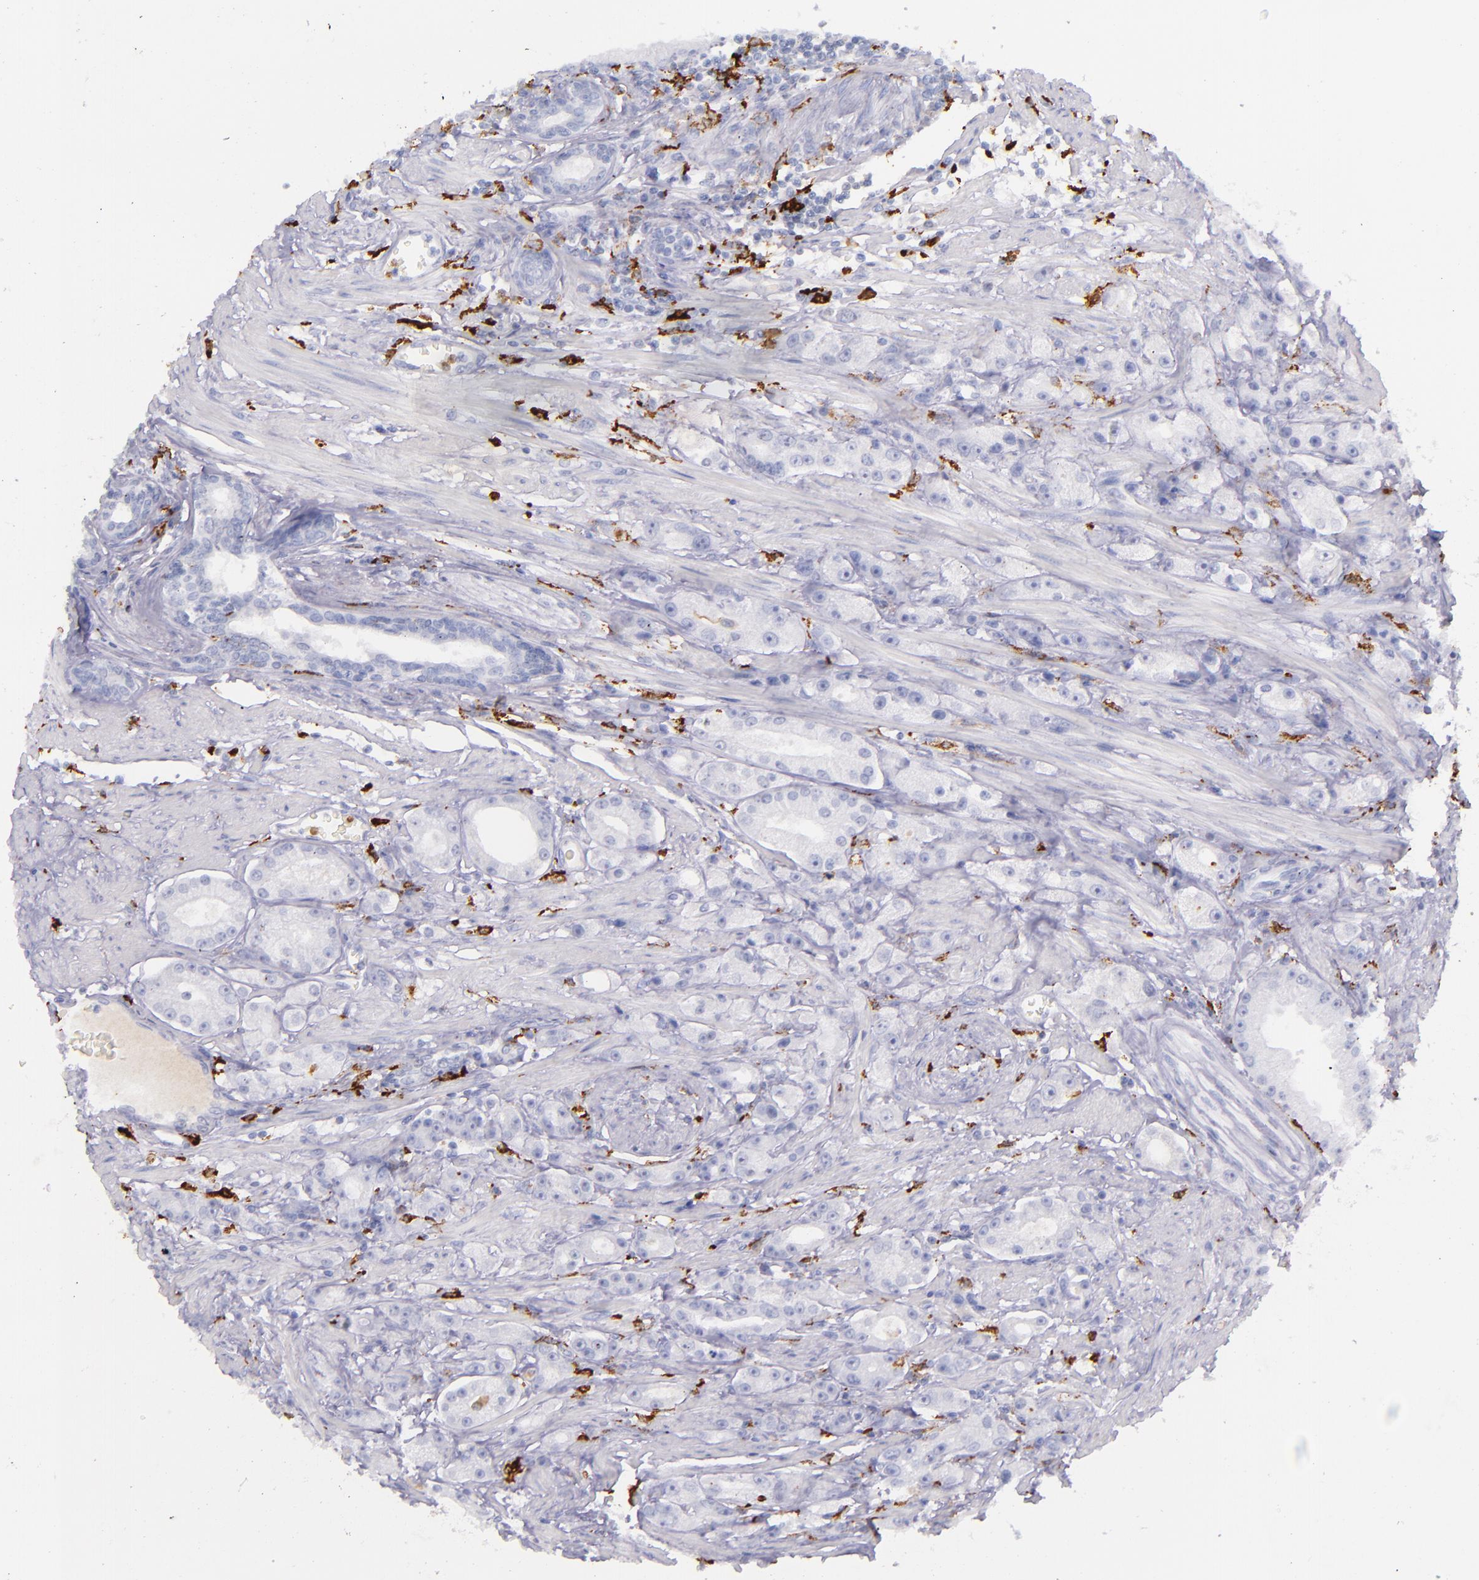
{"staining": {"intensity": "negative", "quantity": "none", "location": "none"}, "tissue": "prostate cancer", "cell_type": "Tumor cells", "image_type": "cancer", "snomed": [{"axis": "morphology", "description": "Adenocarcinoma, Medium grade"}, {"axis": "topography", "description": "Prostate"}], "caption": "This is an immunohistochemistry (IHC) photomicrograph of human prostate cancer (medium-grade adenocarcinoma). There is no staining in tumor cells.", "gene": "CD163", "patient": {"sex": "male", "age": 72}}